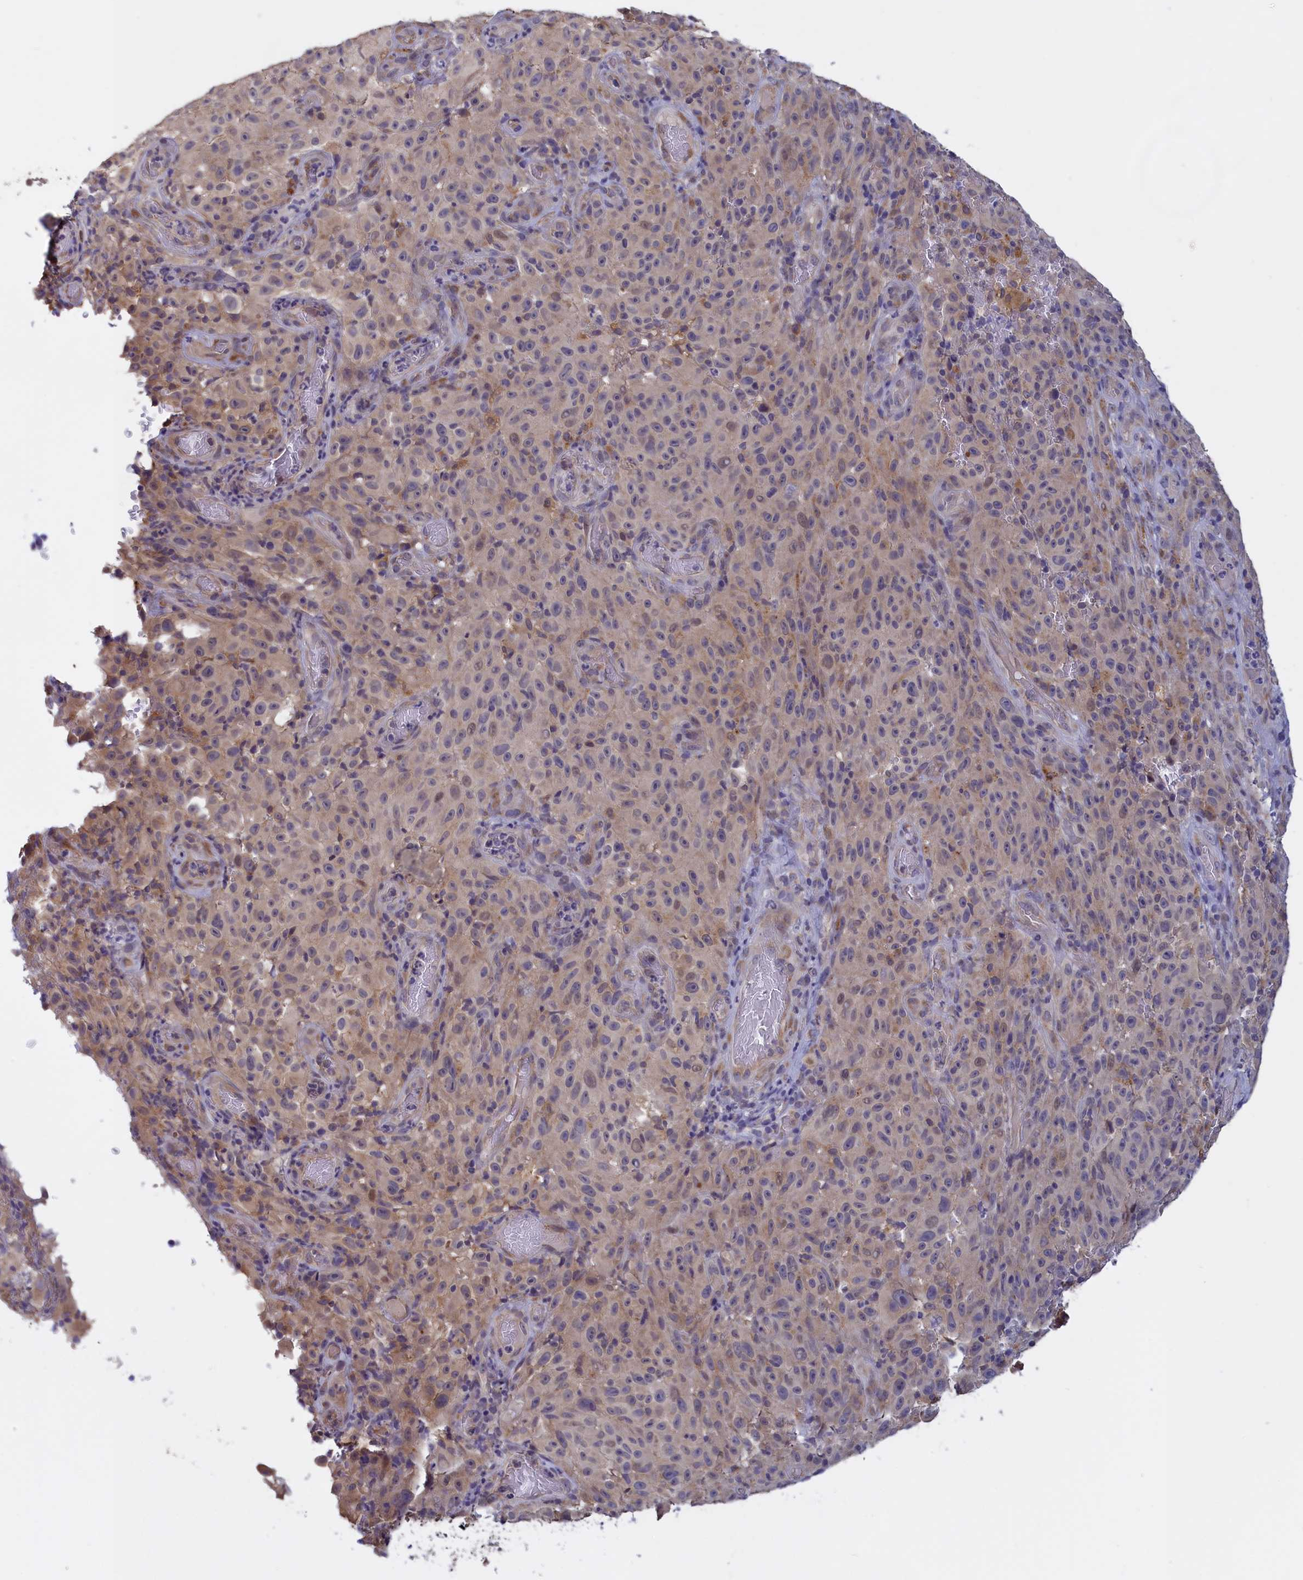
{"staining": {"intensity": "negative", "quantity": "none", "location": "none"}, "tissue": "melanoma", "cell_type": "Tumor cells", "image_type": "cancer", "snomed": [{"axis": "morphology", "description": "Malignant melanoma, NOS"}, {"axis": "topography", "description": "Skin"}], "caption": "A high-resolution histopathology image shows immunohistochemistry staining of malignant melanoma, which demonstrates no significant staining in tumor cells.", "gene": "COL19A1", "patient": {"sex": "female", "age": 82}}